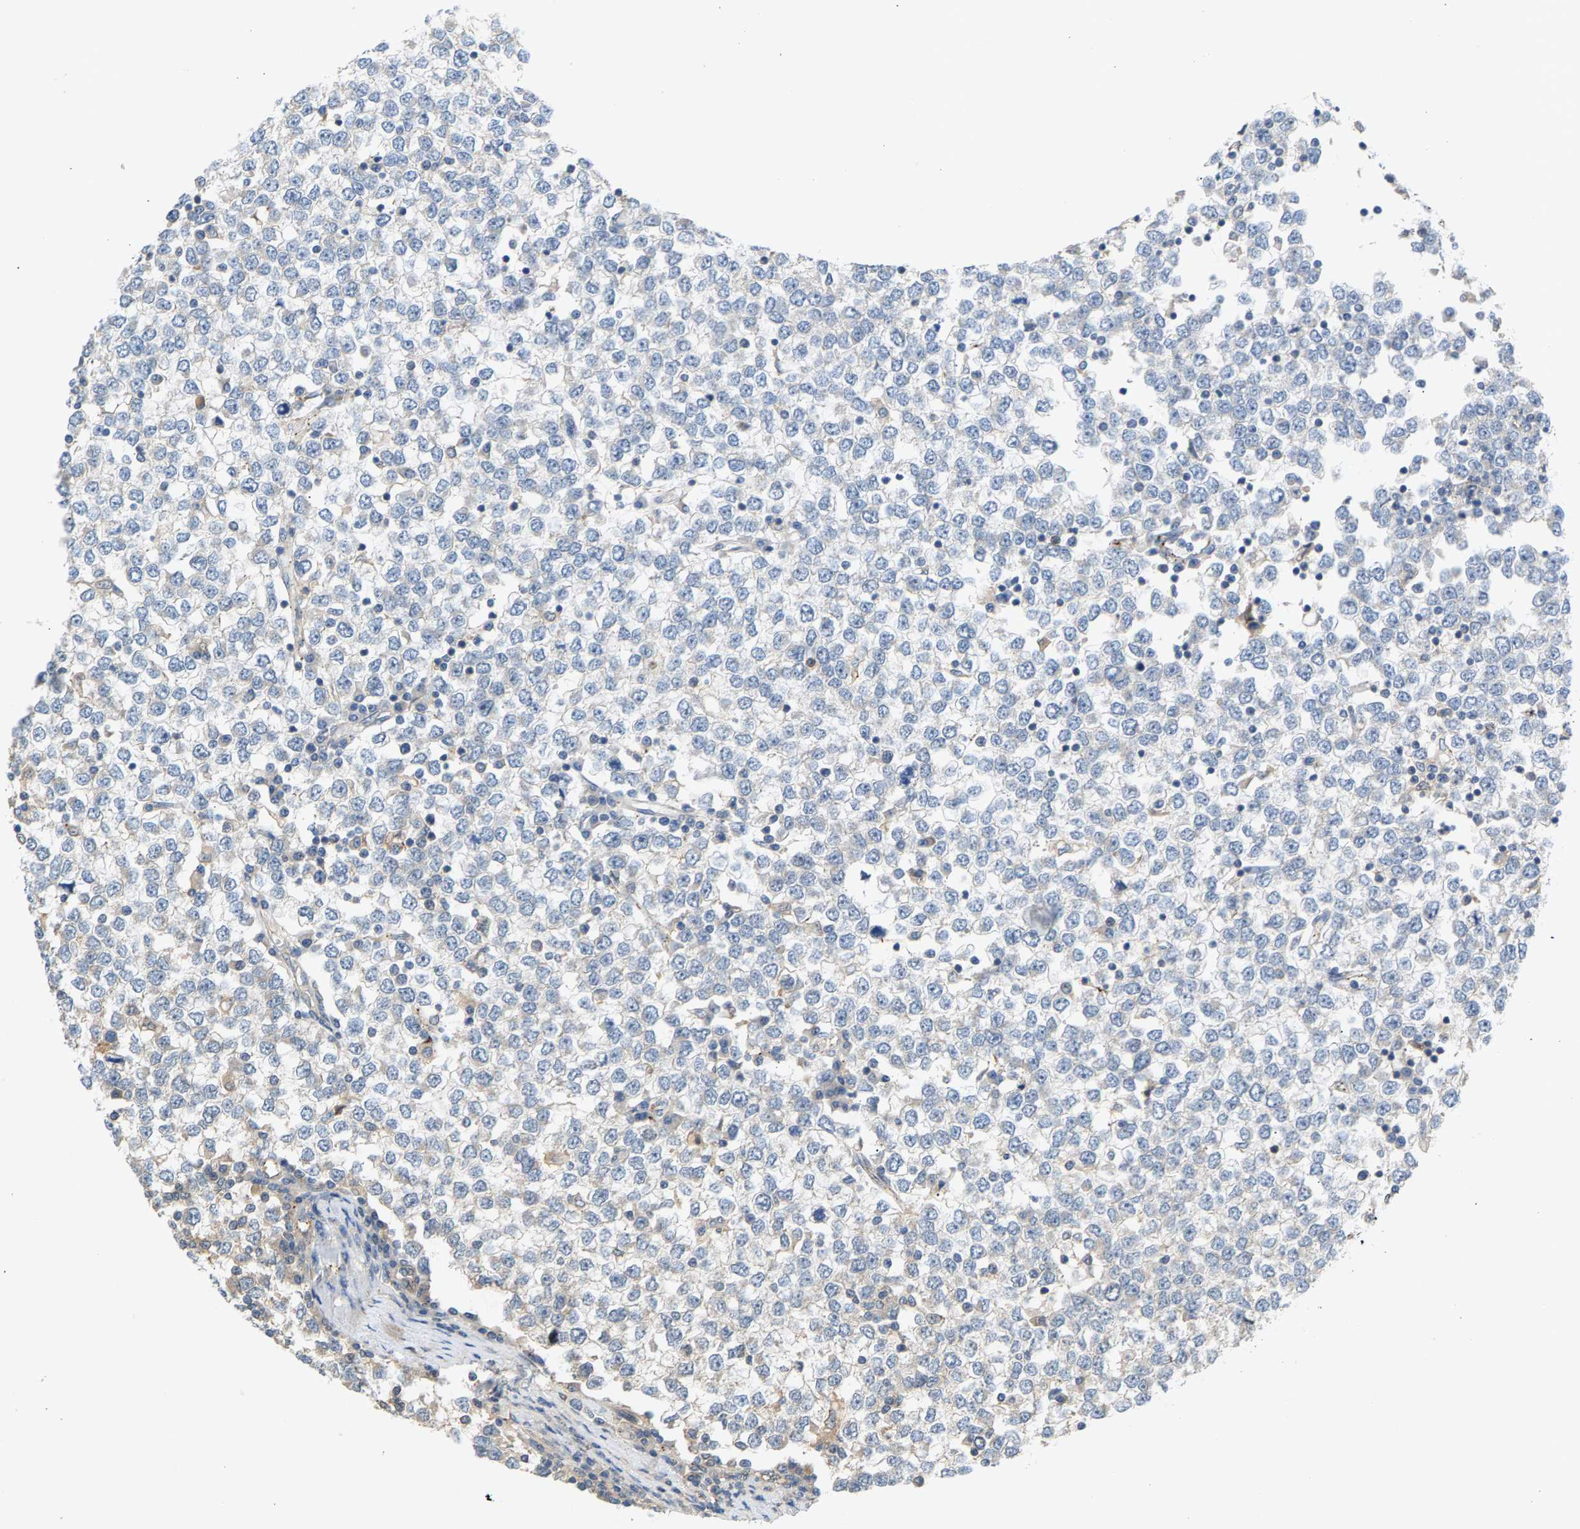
{"staining": {"intensity": "negative", "quantity": "none", "location": "none"}, "tissue": "testis cancer", "cell_type": "Tumor cells", "image_type": "cancer", "snomed": [{"axis": "morphology", "description": "Seminoma, NOS"}, {"axis": "topography", "description": "Testis"}], "caption": "This is an immunohistochemistry (IHC) micrograph of human seminoma (testis). There is no staining in tumor cells.", "gene": "KRTAP27-1", "patient": {"sex": "male", "age": 65}}